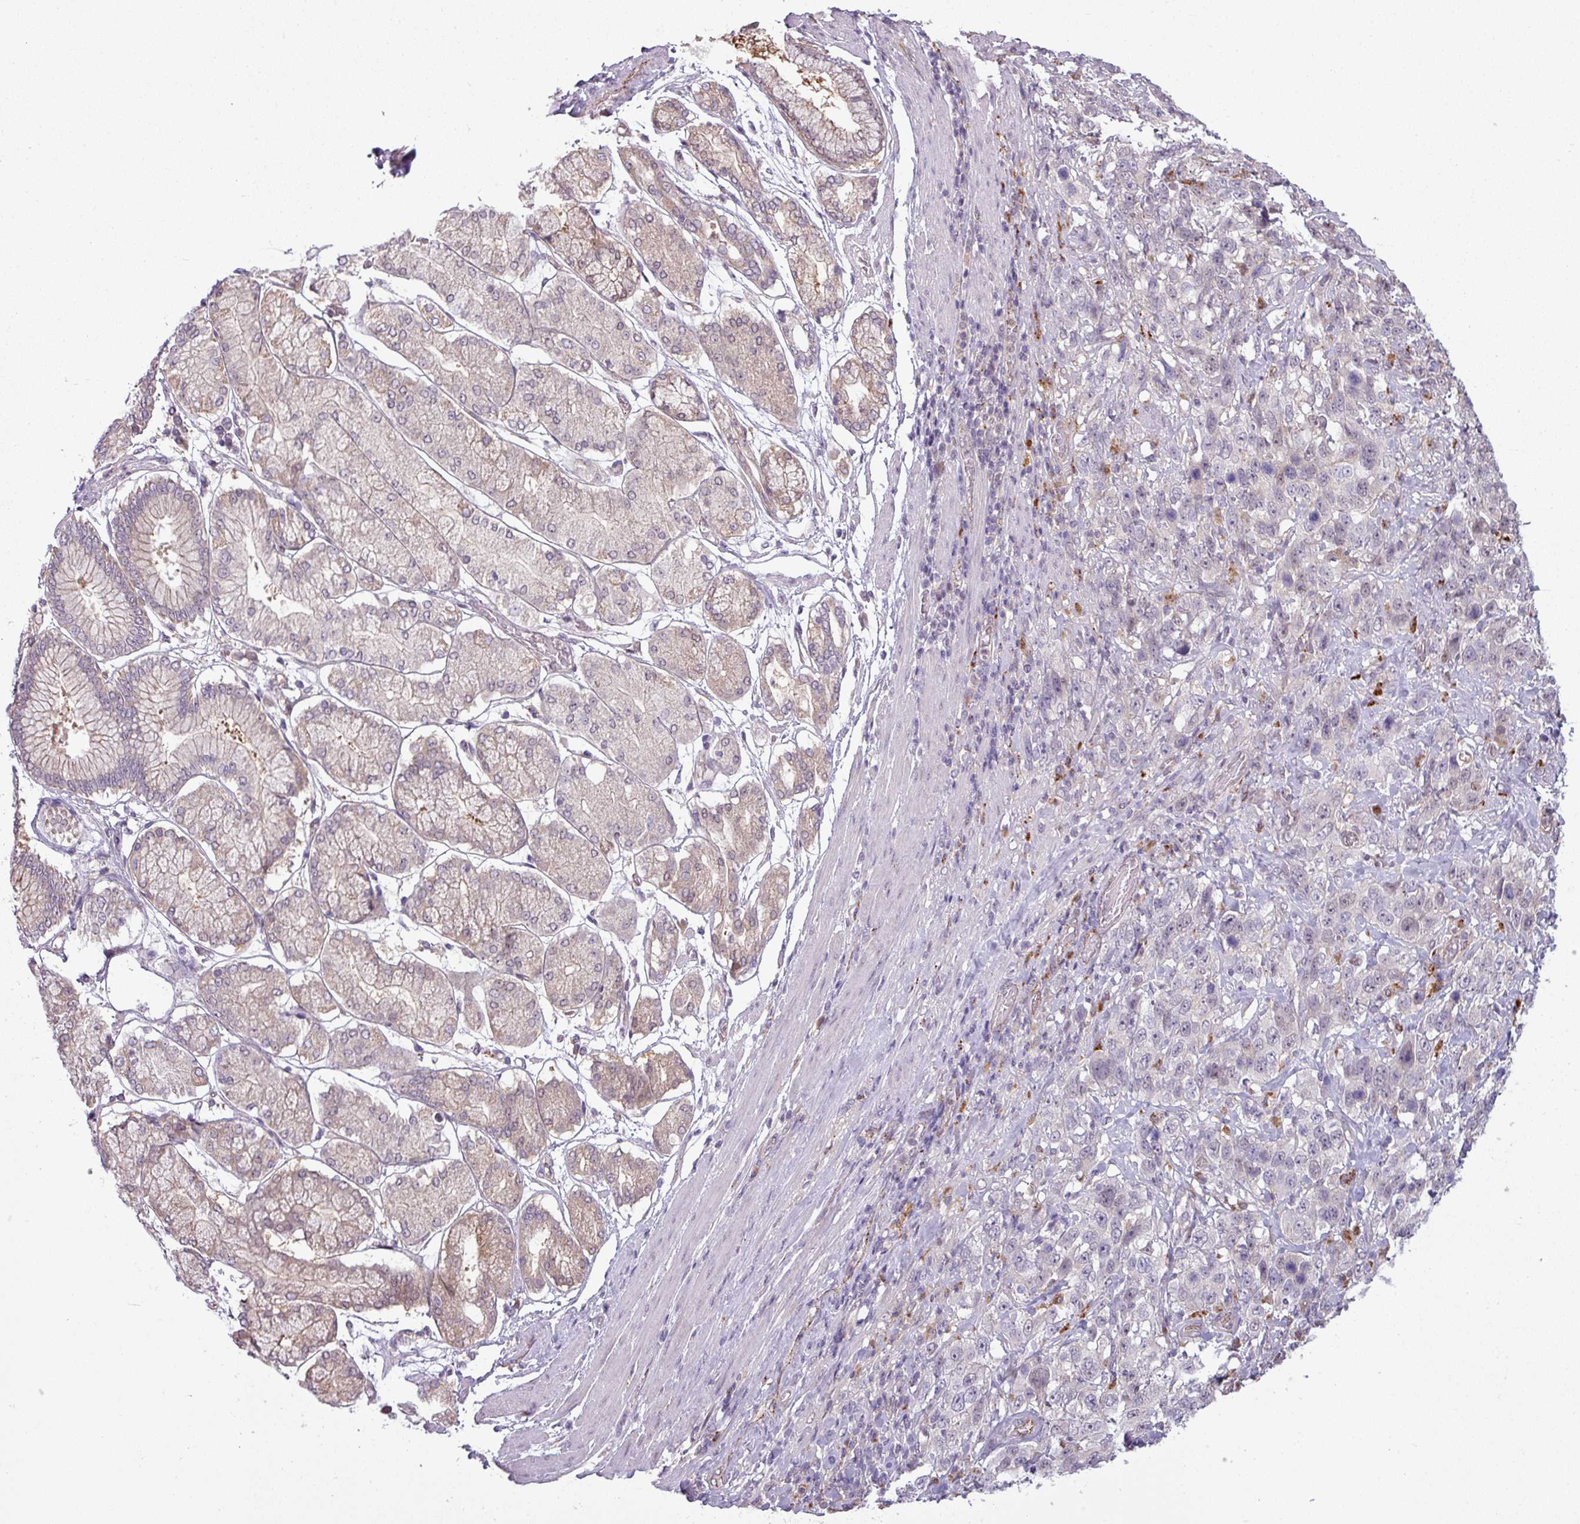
{"staining": {"intensity": "negative", "quantity": "none", "location": "none"}, "tissue": "stomach cancer", "cell_type": "Tumor cells", "image_type": "cancer", "snomed": [{"axis": "morphology", "description": "Normal tissue, NOS"}, {"axis": "morphology", "description": "Adenocarcinoma, NOS"}, {"axis": "topography", "description": "Lymph node"}, {"axis": "topography", "description": "Stomach"}], "caption": "Tumor cells are negative for brown protein staining in stomach cancer (adenocarcinoma).", "gene": "CCDC144A", "patient": {"sex": "male", "age": 48}}